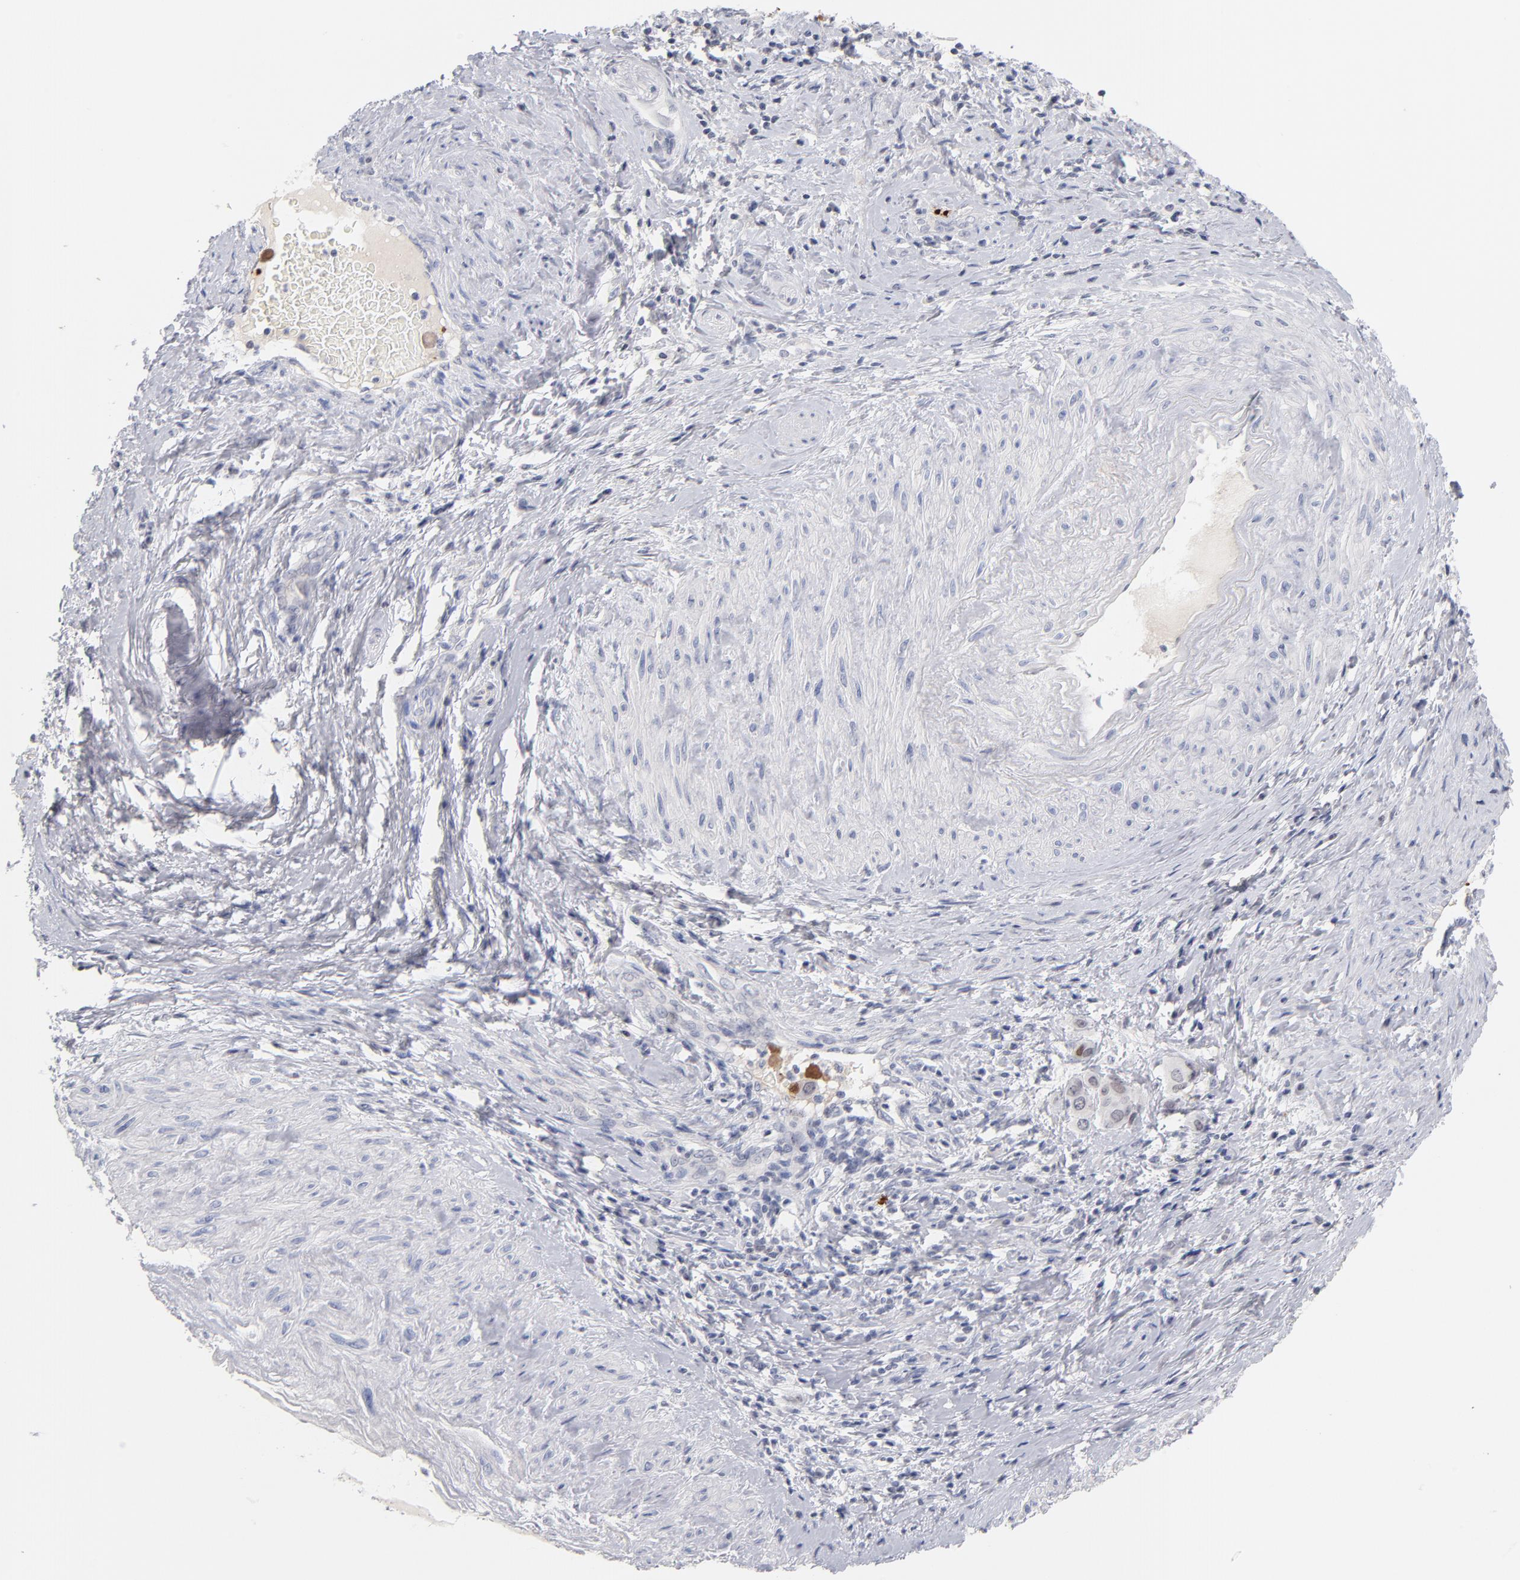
{"staining": {"intensity": "moderate", "quantity": "<25%", "location": "nuclear"}, "tissue": "cervical cancer", "cell_type": "Tumor cells", "image_type": "cancer", "snomed": [{"axis": "morphology", "description": "Squamous cell carcinoma, NOS"}, {"axis": "topography", "description": "Cervix"}], "caption": "Moderate nuclear protein staining is identified in approximately <25% of tumor cells in cervical squamous cell carcinoma.", "gene": "PARP1", "patient": {"sex": "female", "age": 54}}